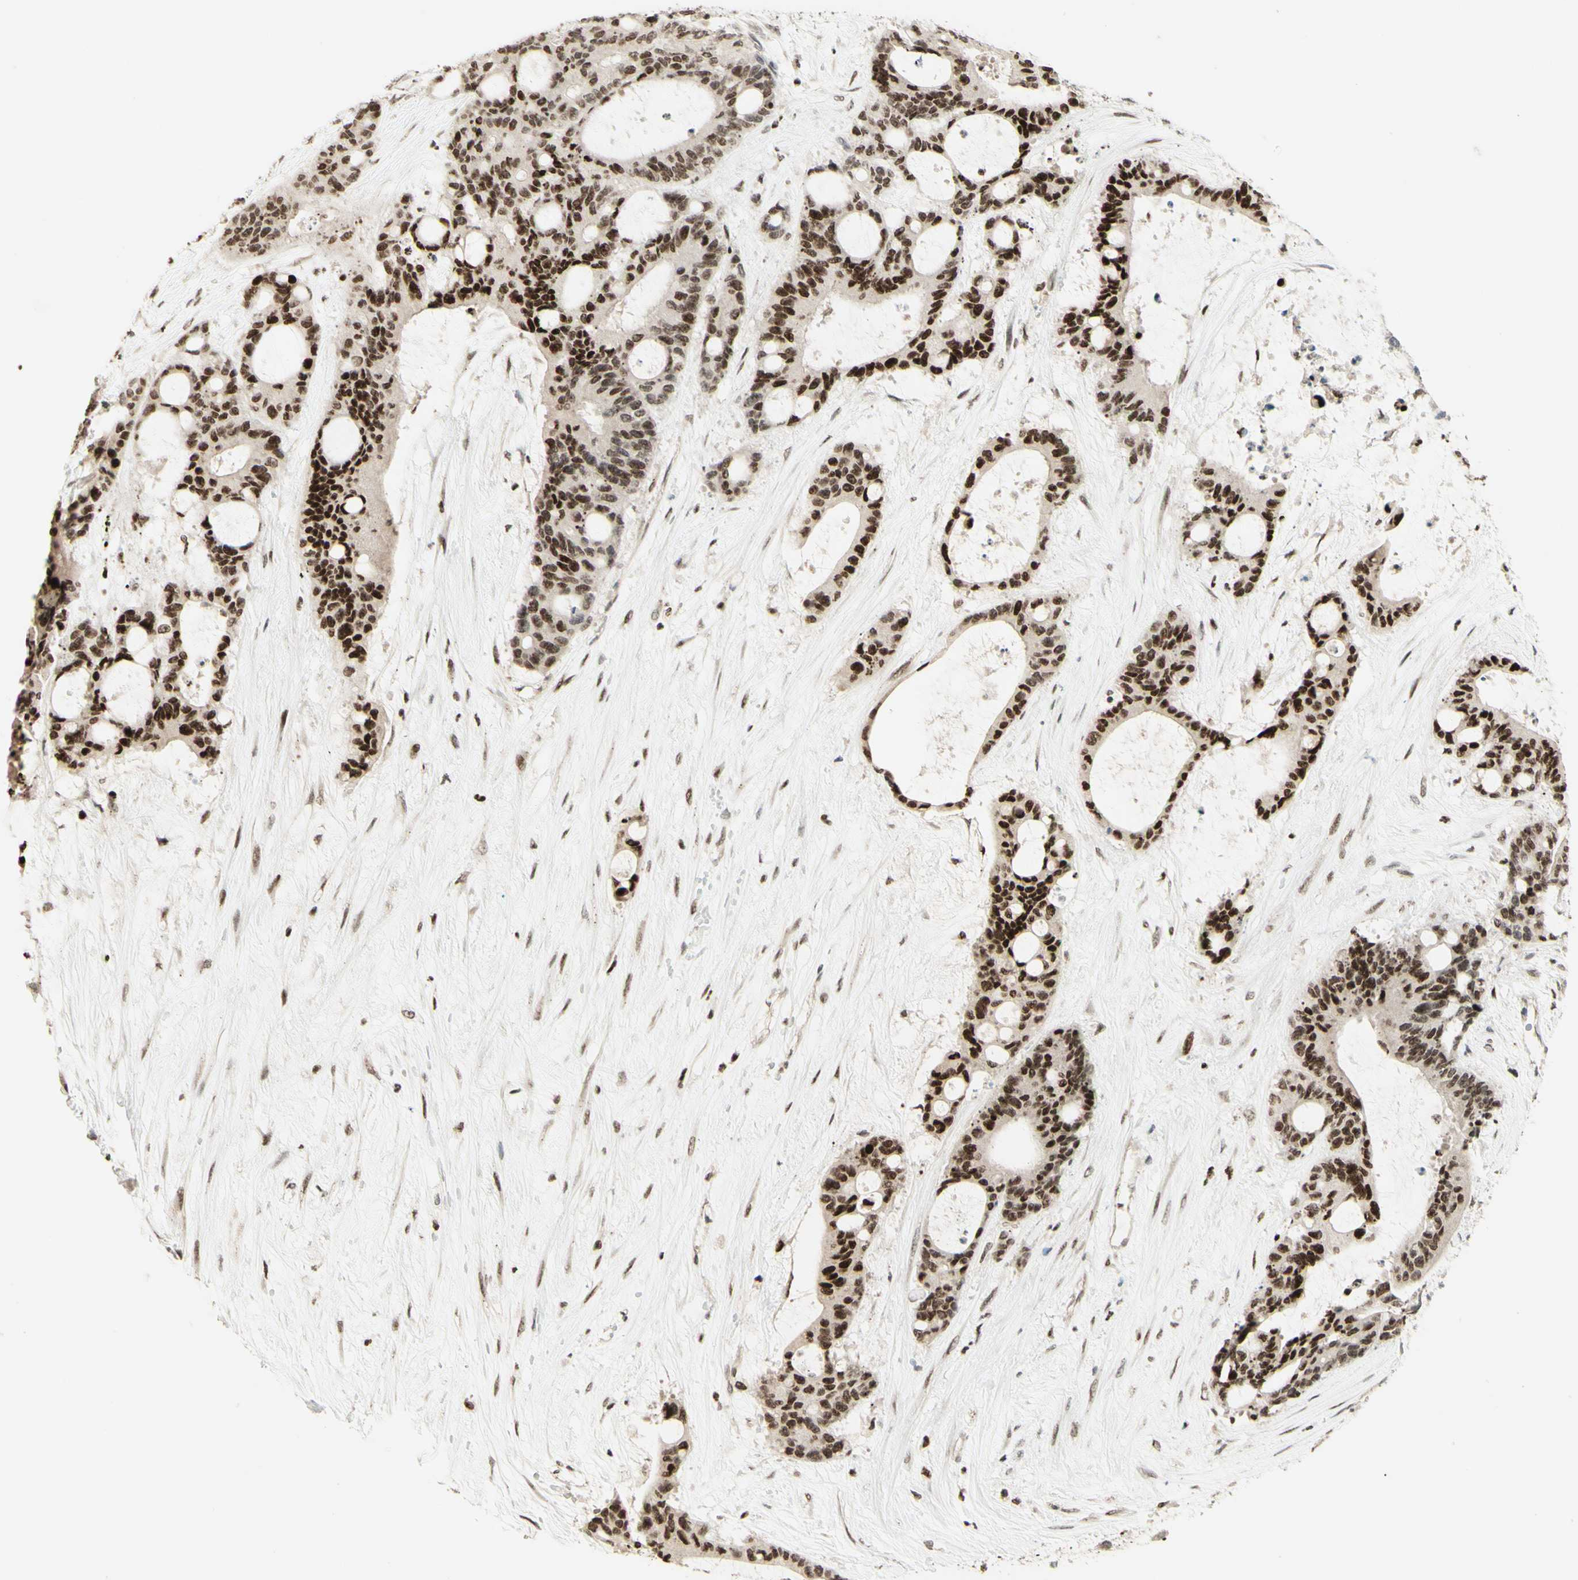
{"staining": {"intensity": "strong", "quantity": "25%-75%", "location": "cytoplasmic/membranous,nuclear"}, "tissue": "liver cancer", "cell_type": "Tumor cells", "image_type": "cancer", "snomed": [{"axis": "morphology", "description": "Cholangiocarcinoma"}, {"axis": "topography", "description": "Liver"}], "caption": "Strong cytoplasmic/membranous and nuclear protein staining is seen in approximately 25%-75% of tumor cells in liver cancer. The protein is stained brown, and the nuclei are stained in blue (DAB IHC with brightfield microscopy, high magnification).", "gene": "CDKL5", "patient": {"sex": "female", "age": 73}}